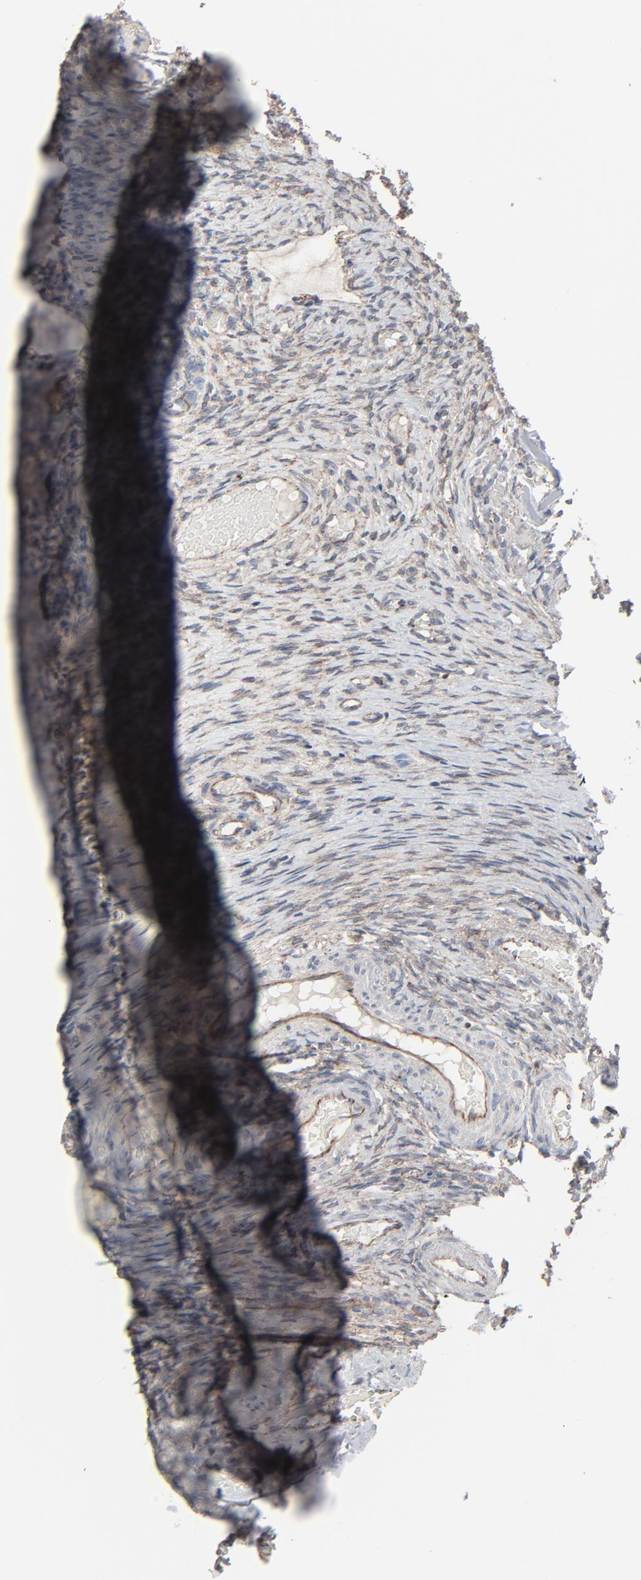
{"staining": {"intensity": "weak", "quantity": ">75%", "location": "cytoplasmic/membranous"}, "tissue": "ovary", "cell_type": "Ovarian stroma cells", "image_type": "normal", "snomed": [{"axis": "morphology", "description": "Normal tissue, NOS"}, {"axis": "topography", "description": "Ovary"}], "caption": "Immunohistochemical staining of normal ovary reveals weak cytoplasmic/membranous protein expression in about >75% of ovarian stroma cells. (Stains: DAB in brown, nuclei in blue, Microscopy: brightfield microscopy at high magnification).", "gene": "CTNND1", "patient": {"sex": "female", "age": 60}}